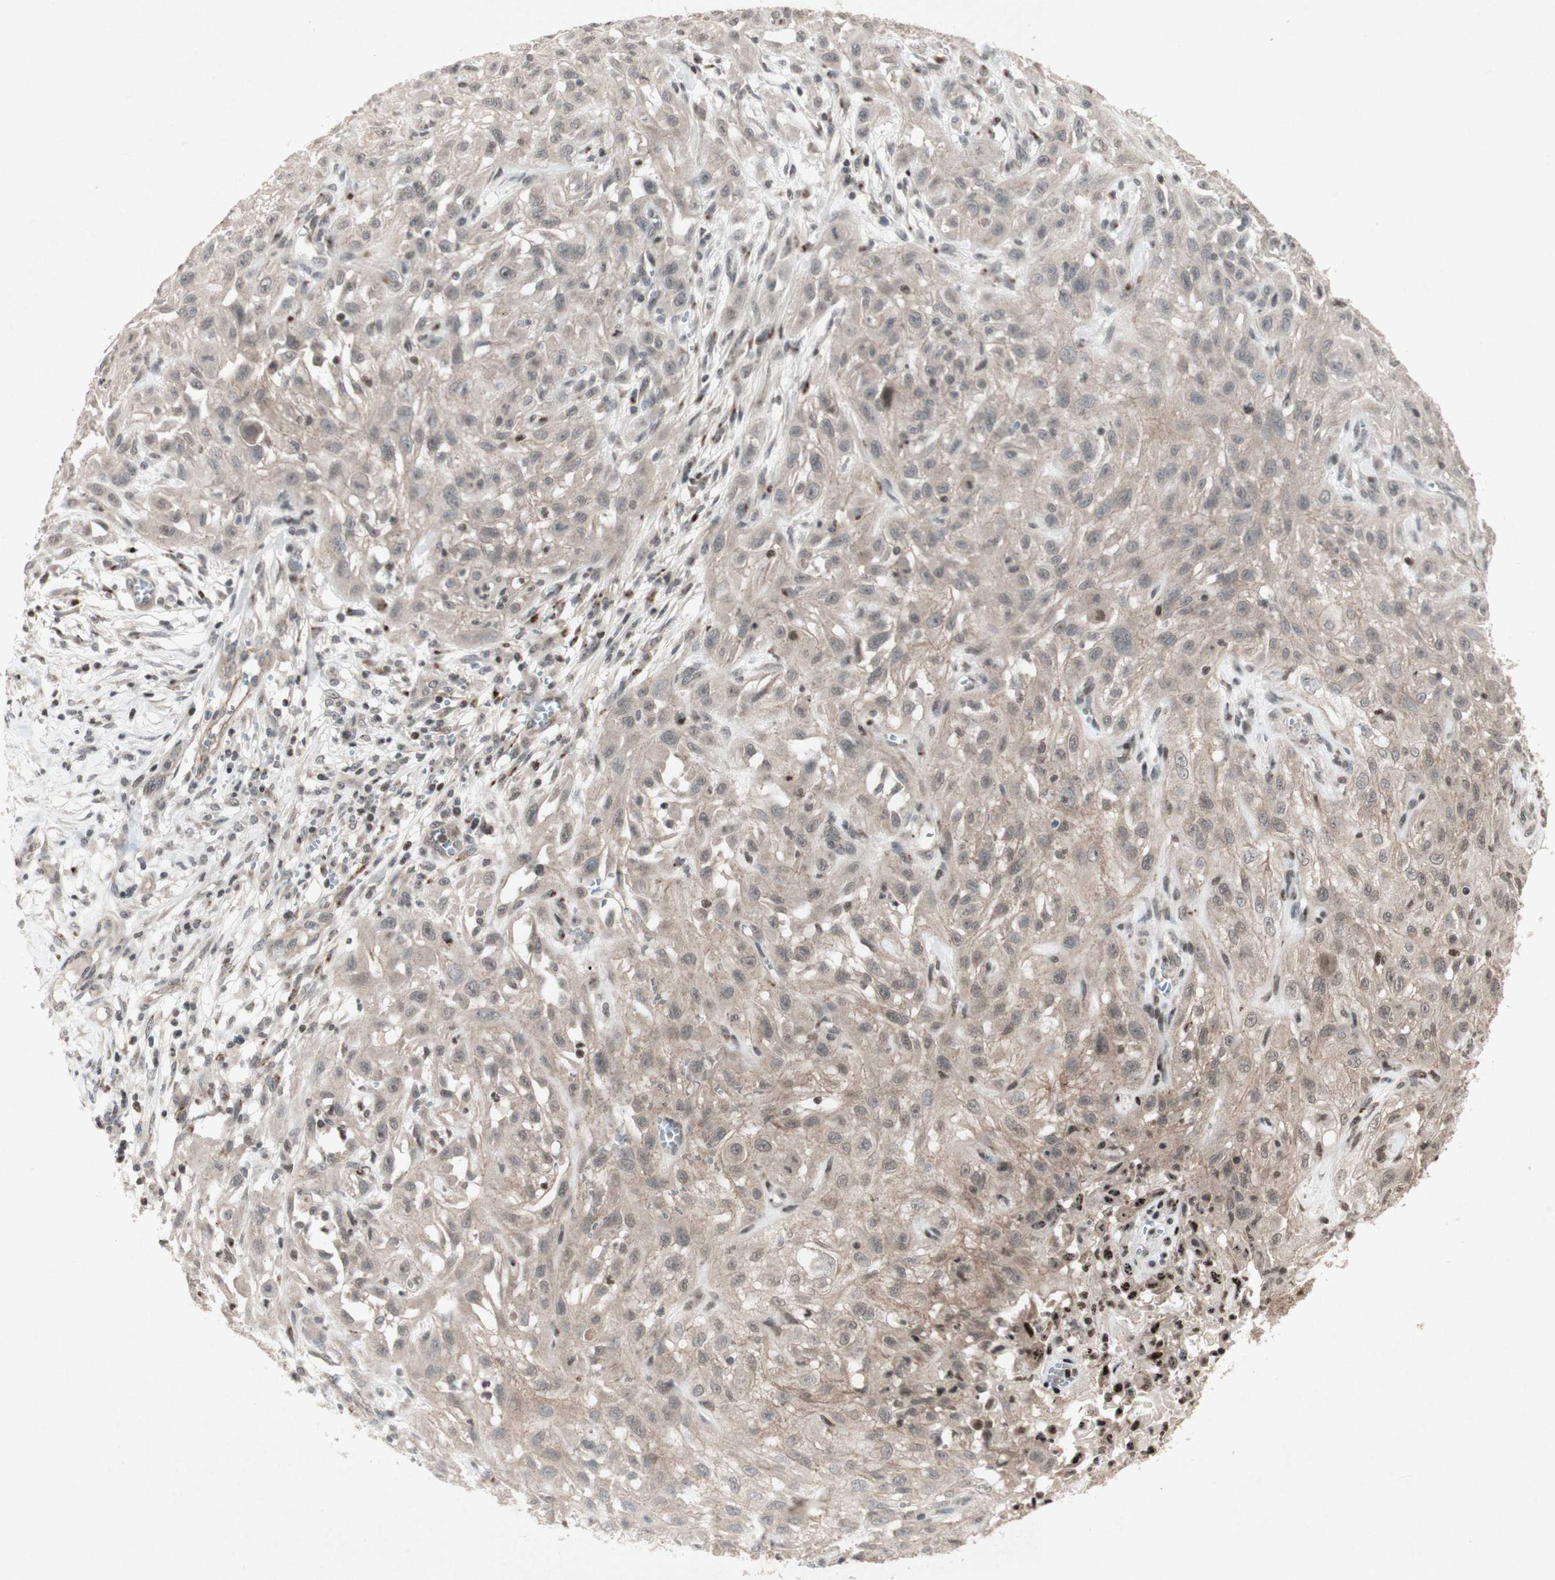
{"staining": {"intensity": "weak", "quantity": ">75%", "location": "cytoplasmic/membranous"}, "tissue": "skin cancer", "cell_type": "Tumor cells", "image_type": "cancer", "snomed": [{"axis": "morphology", "description": "Squamous cell carcinoma, NOS"}, {"axis": "topography", "description": "Skin"}], "caption": "Weak cytoplasmic/membranous protein staining is seen in approximately >75% of tumor cells in squamous cell carcinoma (skin).", "gene": "PLXNA1", "patient": {"sex": "male", "age": 75}}